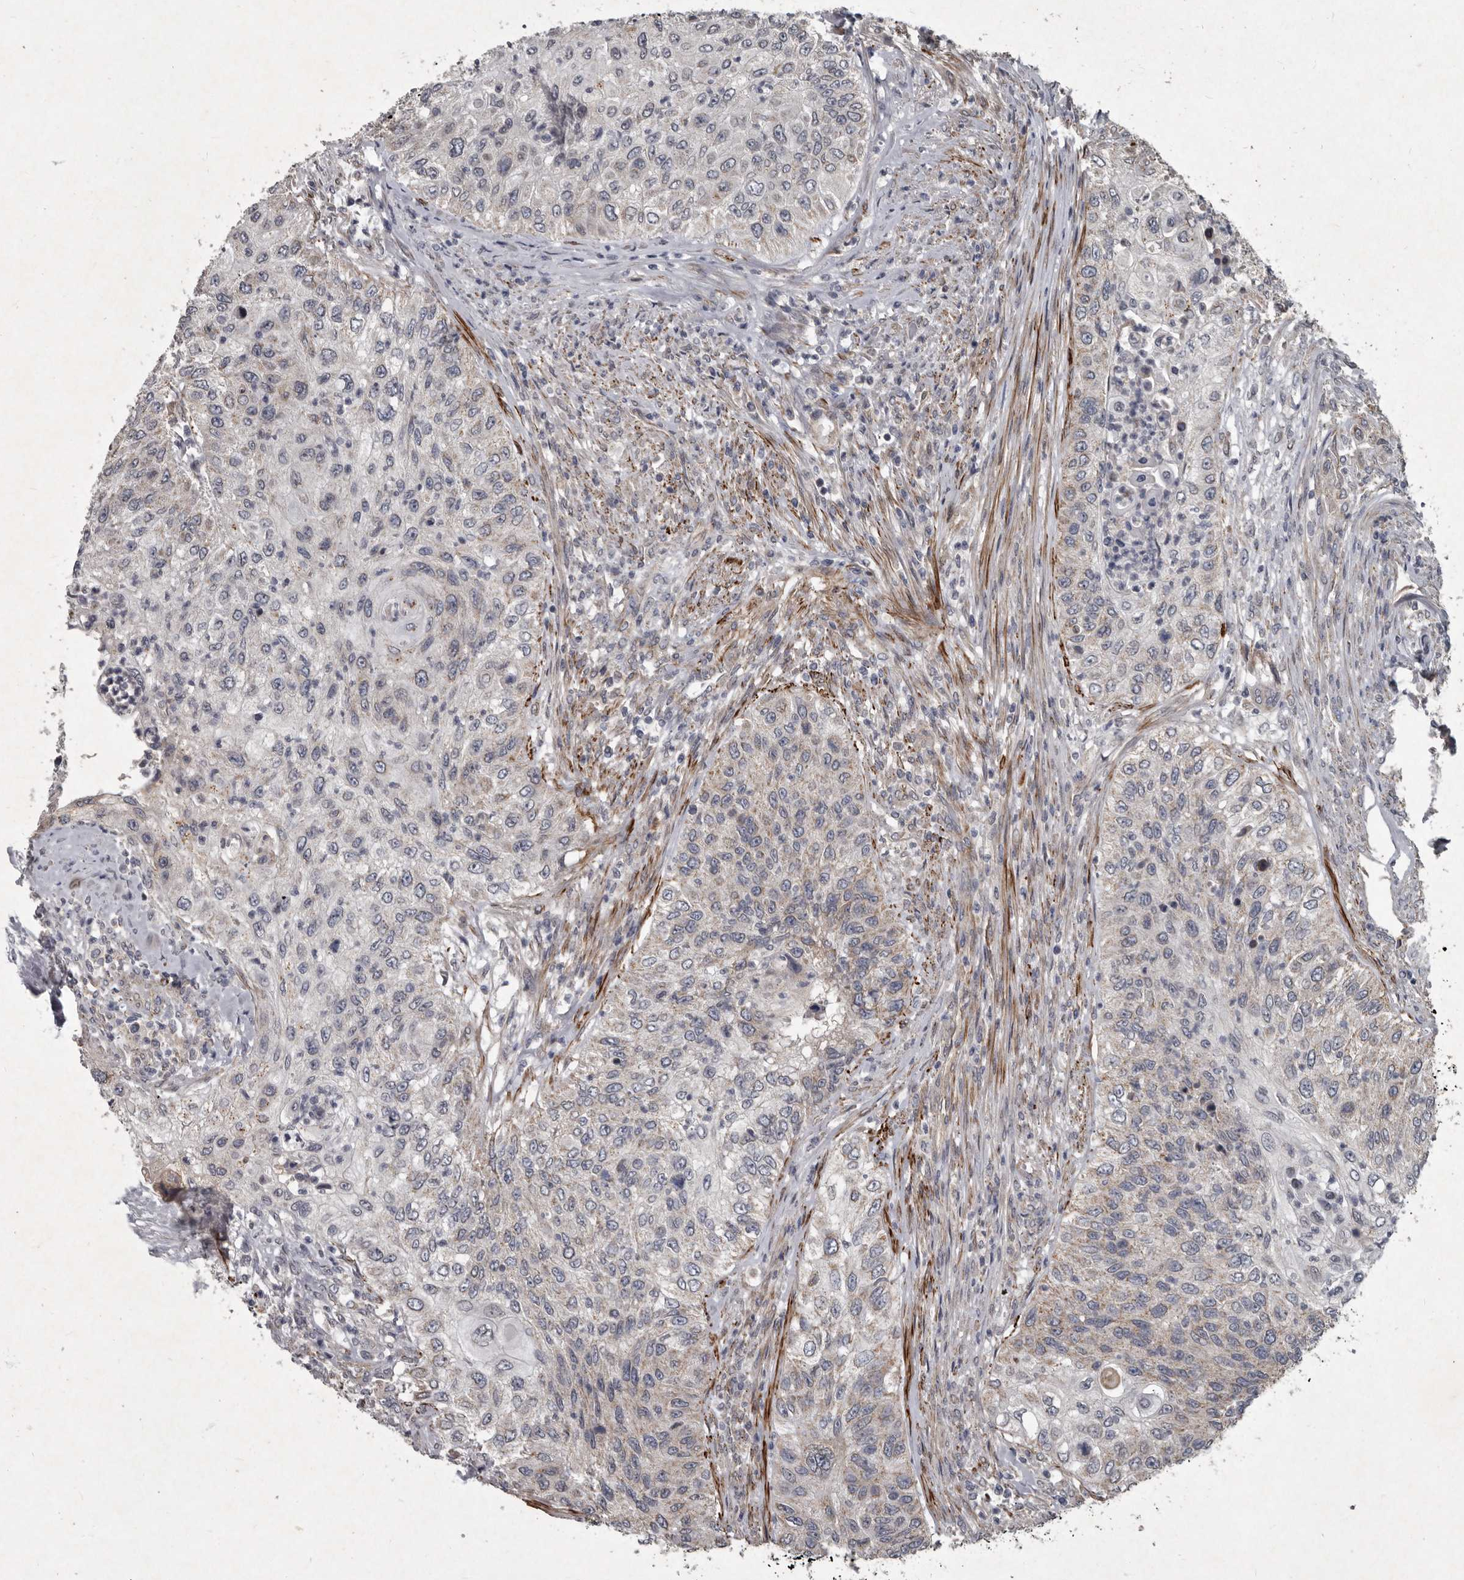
{"staining": {"intensity": "weak", "quantity": "<25%", "location": "cytoplasmic/membranous"}, "tissue": "urothelial cancer", "cell_type": "Tumor cells", "image_type": "cancer", "snomed": [{"axis": "morphology", "description": "Urothelial carcinoma, High grade"}, {"axis": "topography", "description": "Urinary bladder"}], "caption": "The micrograph reveals no significant expression in tumor cells of high-grade urothelial carcinoma.", "gene": "MRPS15", "patient": {"sex": "female", "age": 60}}